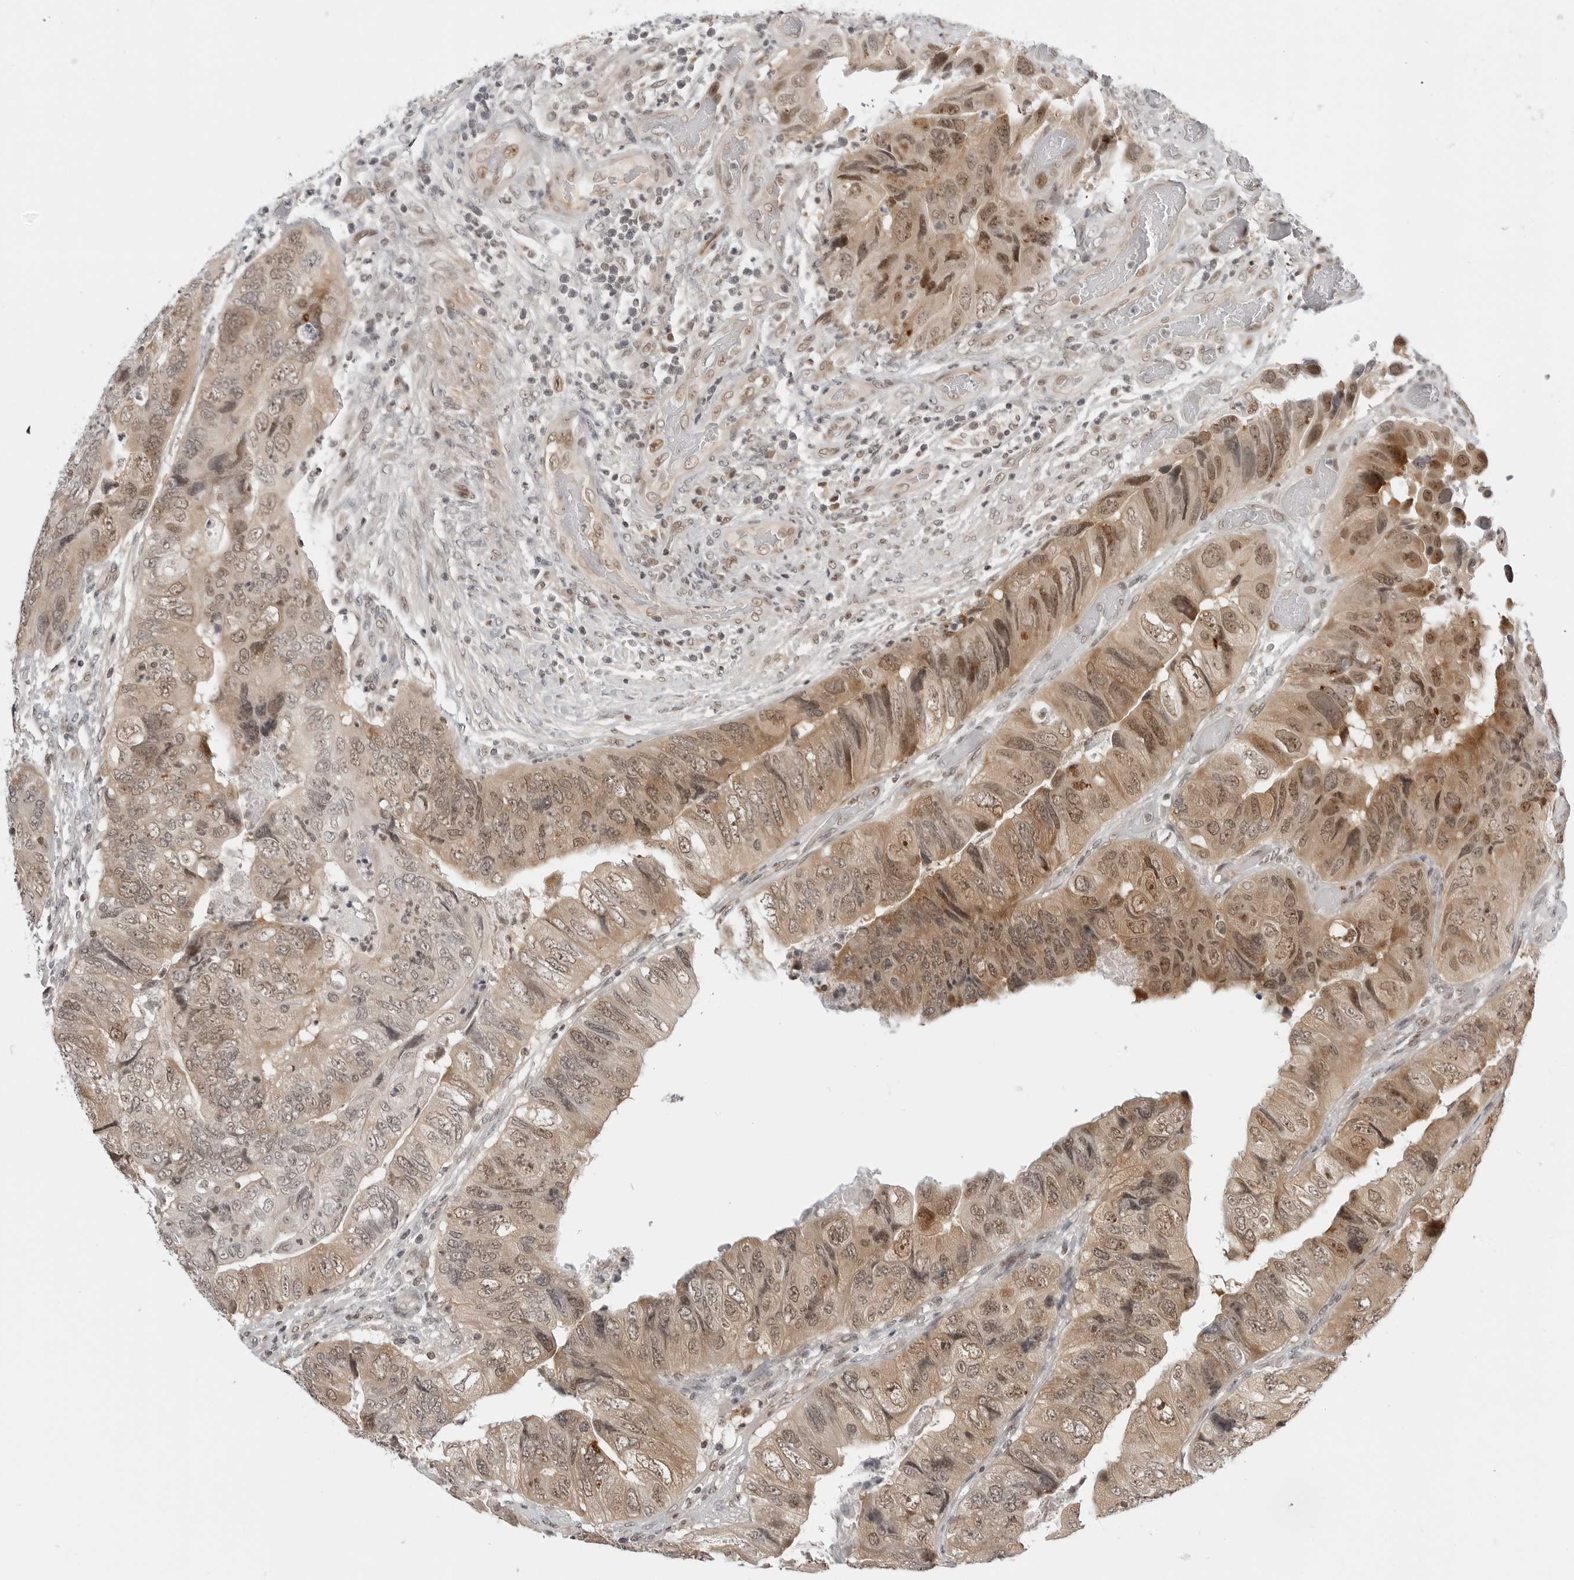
{"staining": {"intensity": "moderate", "quantity": ">75%", "location": "cytoplasmic/membranous,nuclear"}, "tissue": "colorectal cancer", "cell_type": "Tumor cells", "image_type": "cancer", "snomed": [{"axis": "morphology", "description": "Adenocarcinoma, NOS"}, {"axis": "topography", "description": "Rectum"}], "caption": "High-magnification brightfield microscopy of colorectal cancer (adenocarcinoma) stained with DAB (brown) and counterstained with hematoxylin (blue). tumor cells exhibit moderate cytoplasmic/membranous and nuclear staining is seen in approximately>75% of cells.", "gene": "C8orf33", "patient": {"sex": "male", "age": 63}}